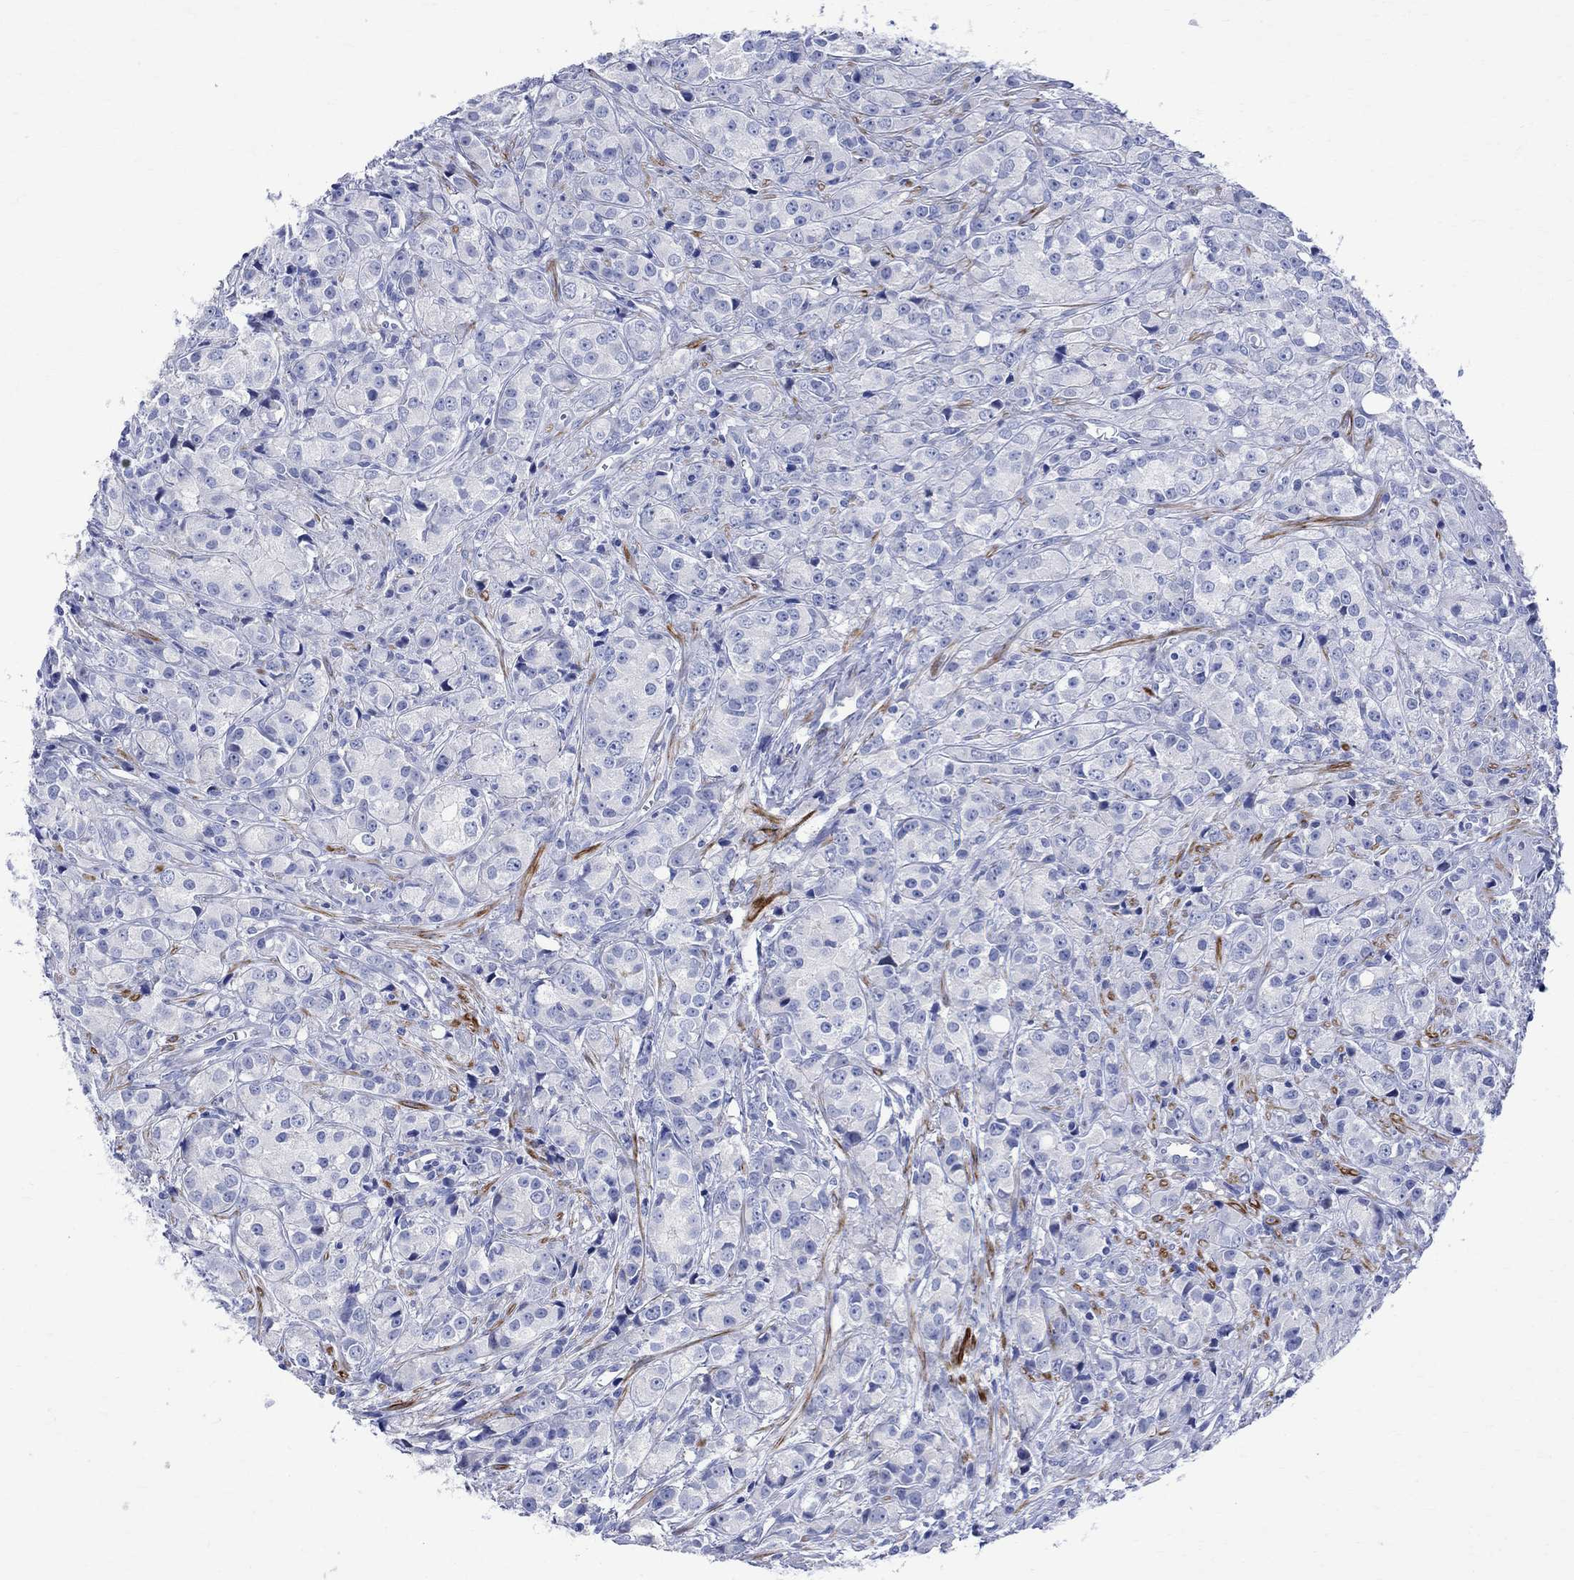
{"staining": {"intensity": "negative", "quantity": "none", "location": "none"}, "tissue": "prostate cancer", "cell_type": "Tumor cells", "image_type": "cancer", "snomed": [{"axis": "morphology", "description": "Adenocarcinoma, Medium grade"}, {"axis": "topography", "description": "Prostate"}], "caption": "DAB (3,3'-diaminobenzidine) immunohistochemical staining of human prostate cancer (adenocarcinoma (medium-grade)) demonstrates no significant staining in tumor cells.", "gene": "PARVB", "patient": {"sex": "male", "age": 74}}